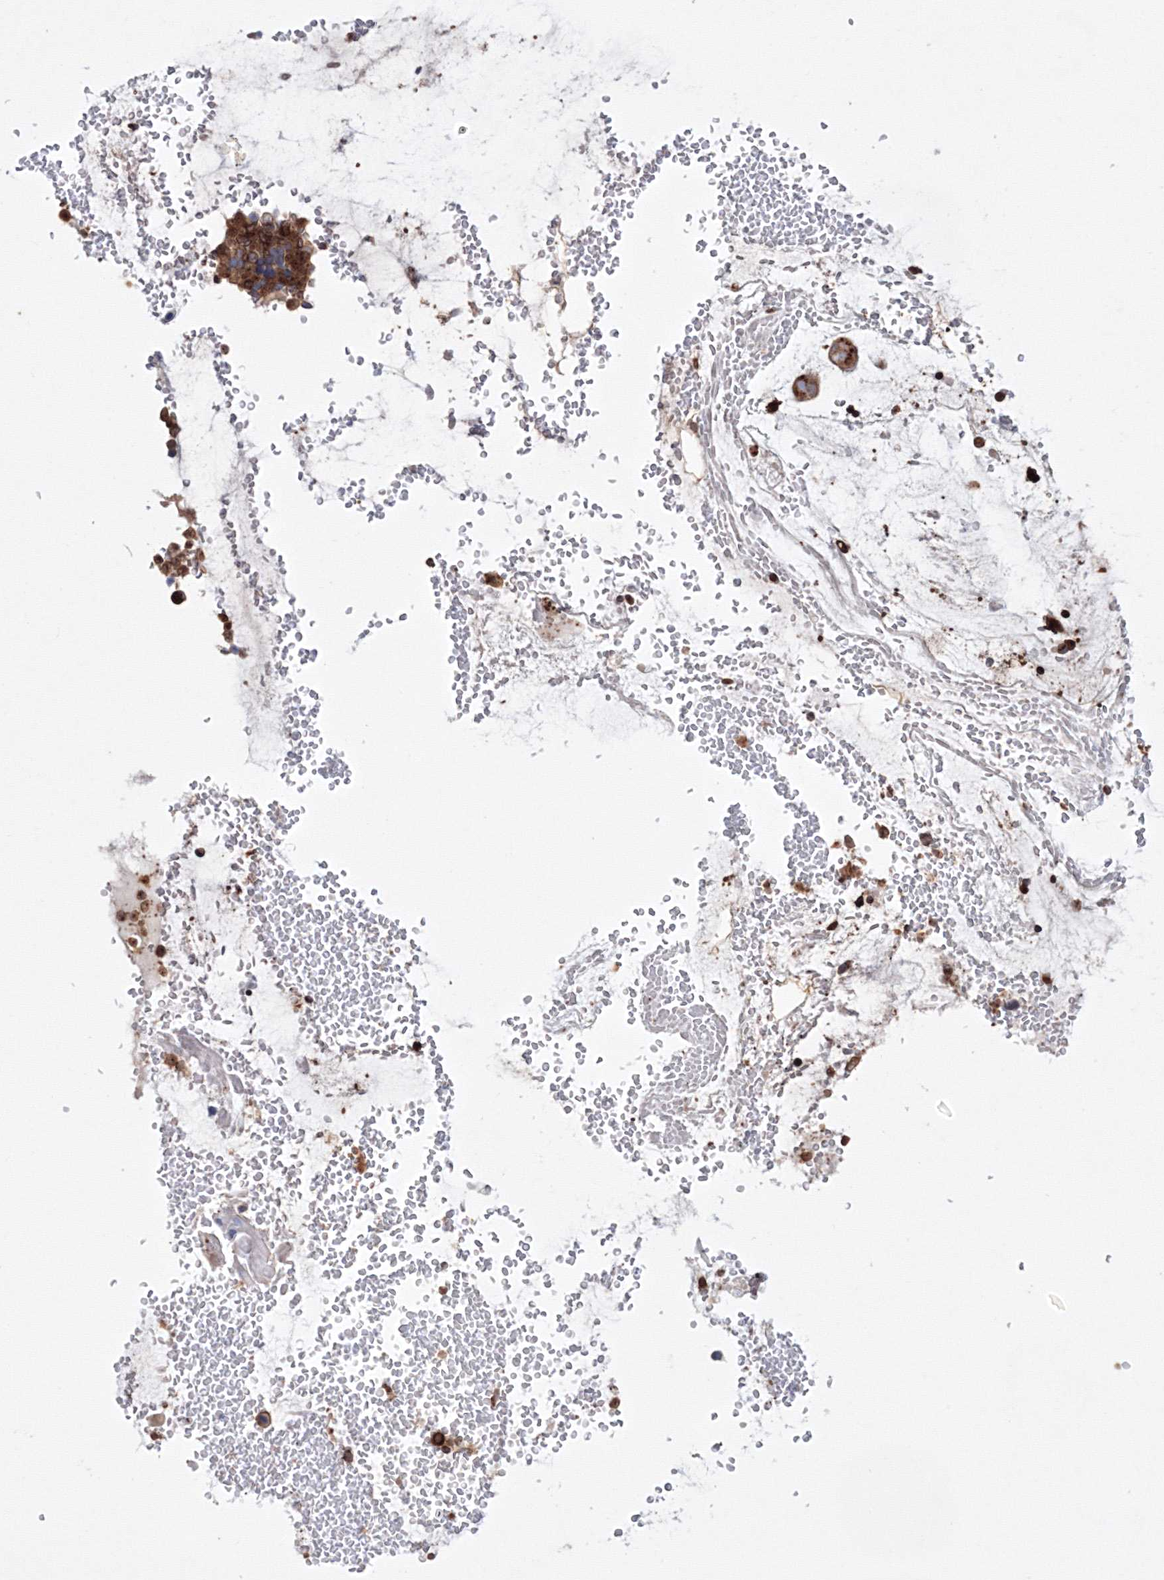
{"staining": {"intensity": "strong", "quantity": ">75%", "location": "cytoplasmic/membranous"}, "tissue": "bronchus", "cell_type": "Respiratory epithelial cells", "image_type": "normal", "snomed": [{"axis": "morphology", "description": "Normal tissue, NOS"}, {"axis": "morphology", "description": "Squamous cell carcinoma, NOS"}, {"axis": "topography", "description": "Lymph node"}, {"axis": "topography", "description": "Bronchus"}, {"axis": "topography", "description": "Lung"}], "caption": "Immunohistochemical staining of normal human bronchus demonstrates high levels of strong cytoplasmic/membranous positivity in about >75% of respiratory epithelial cells. The protein of interest is shown in brown color, while the nuclei are stained blue.", "gene": "ARCN1", "patient": {"sex": "male", "age": 66}}